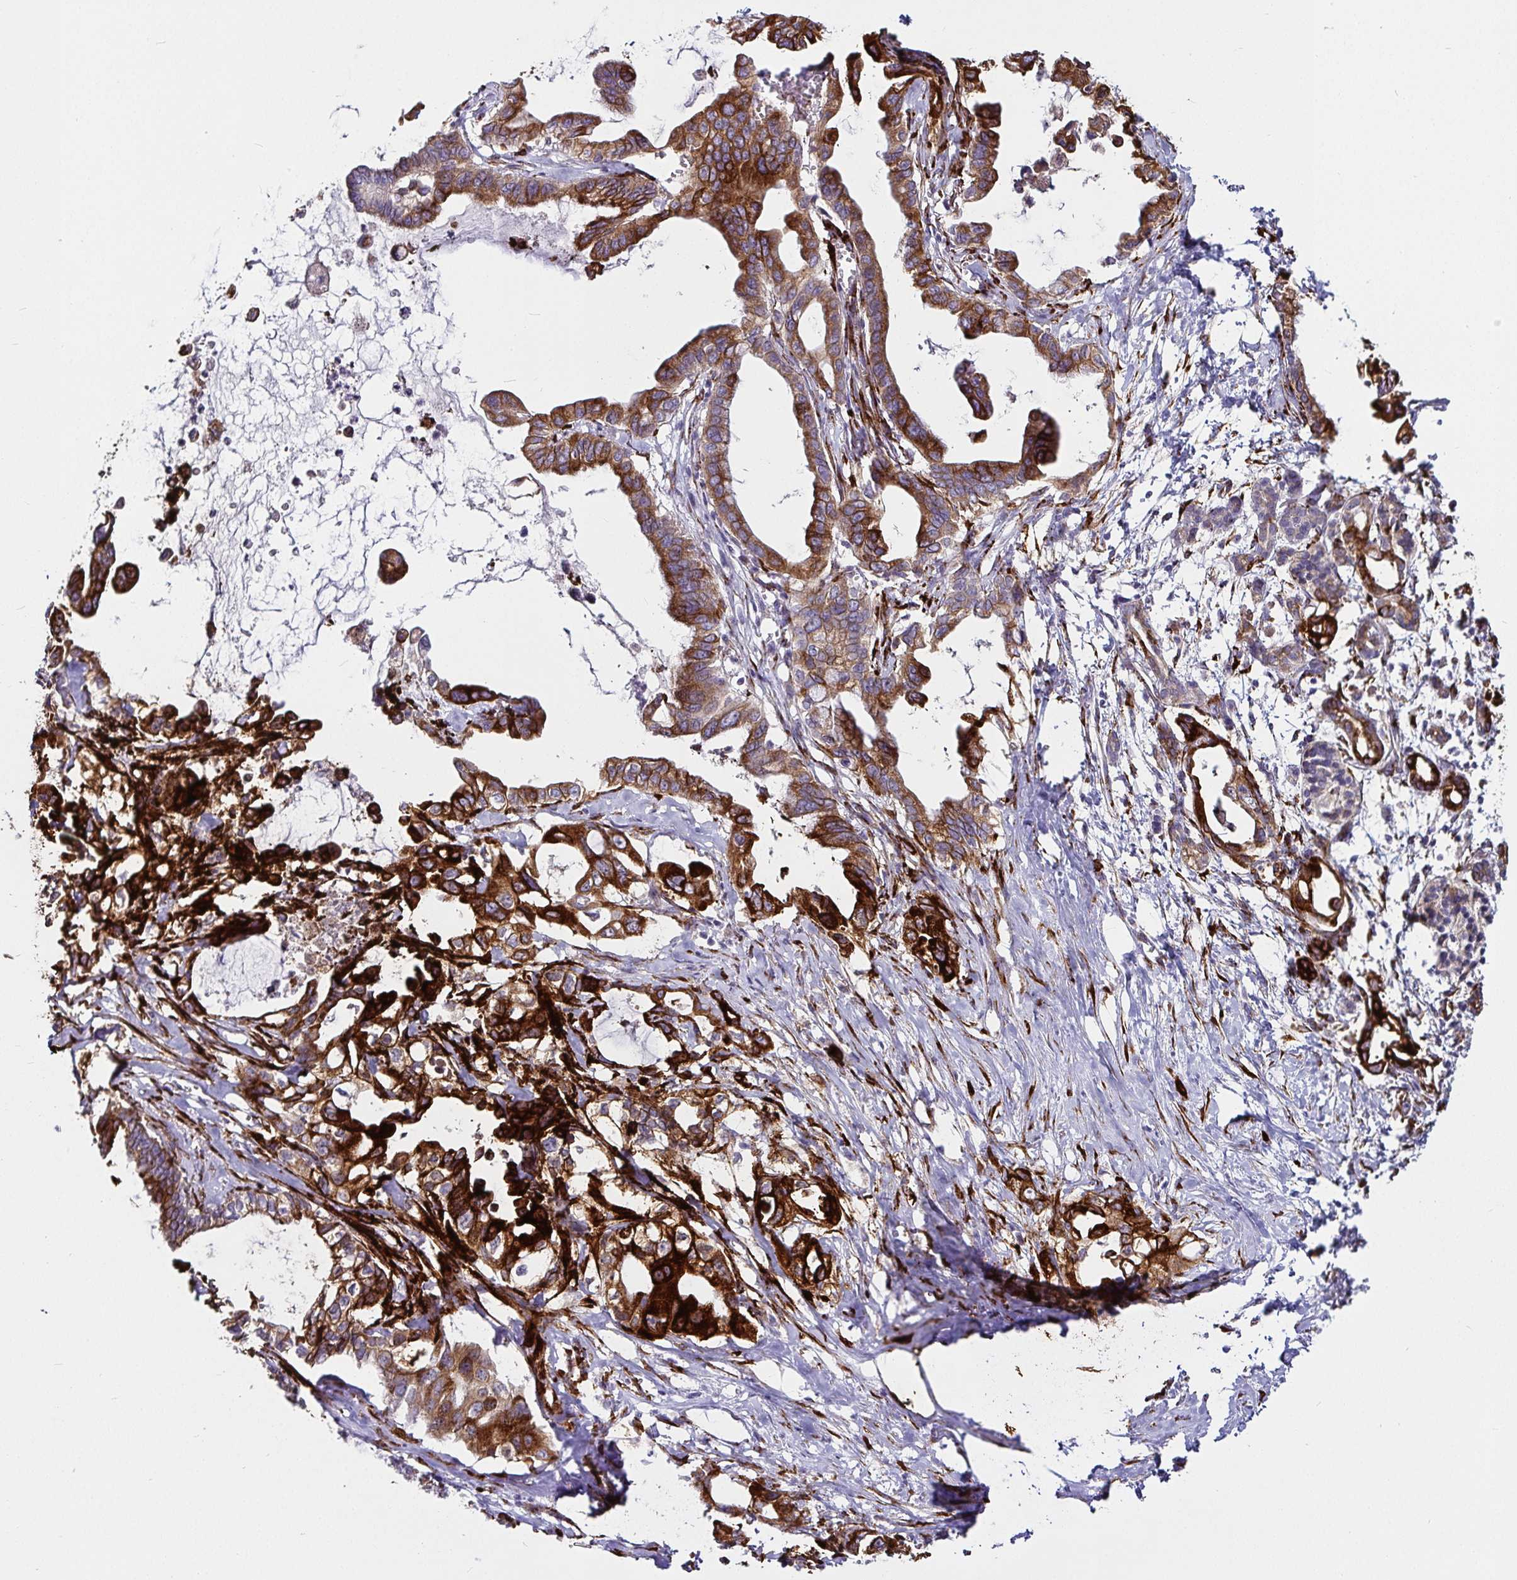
{"staining": {"intensity": "strong", "quantity": "25%-75%", "location": "cytoplasmic/membranous"}, "tissue": "pancreatic cancer", "cell_type": "Tumor cells", "image_type": "cancer", "snomed": [{"axis": "morphology", "description": "Adenocarcinoma, NOS"}, {"axis": "topography", "description": "Pancreas"}], "caption": "Tumor cells demonstrate strong cytoplasmic/membranous positivity in approximately 25%-75% of cells in pancreatic cancer.", "gene": "P4HA2", "patient": {"sex": "male", "age": 61}}